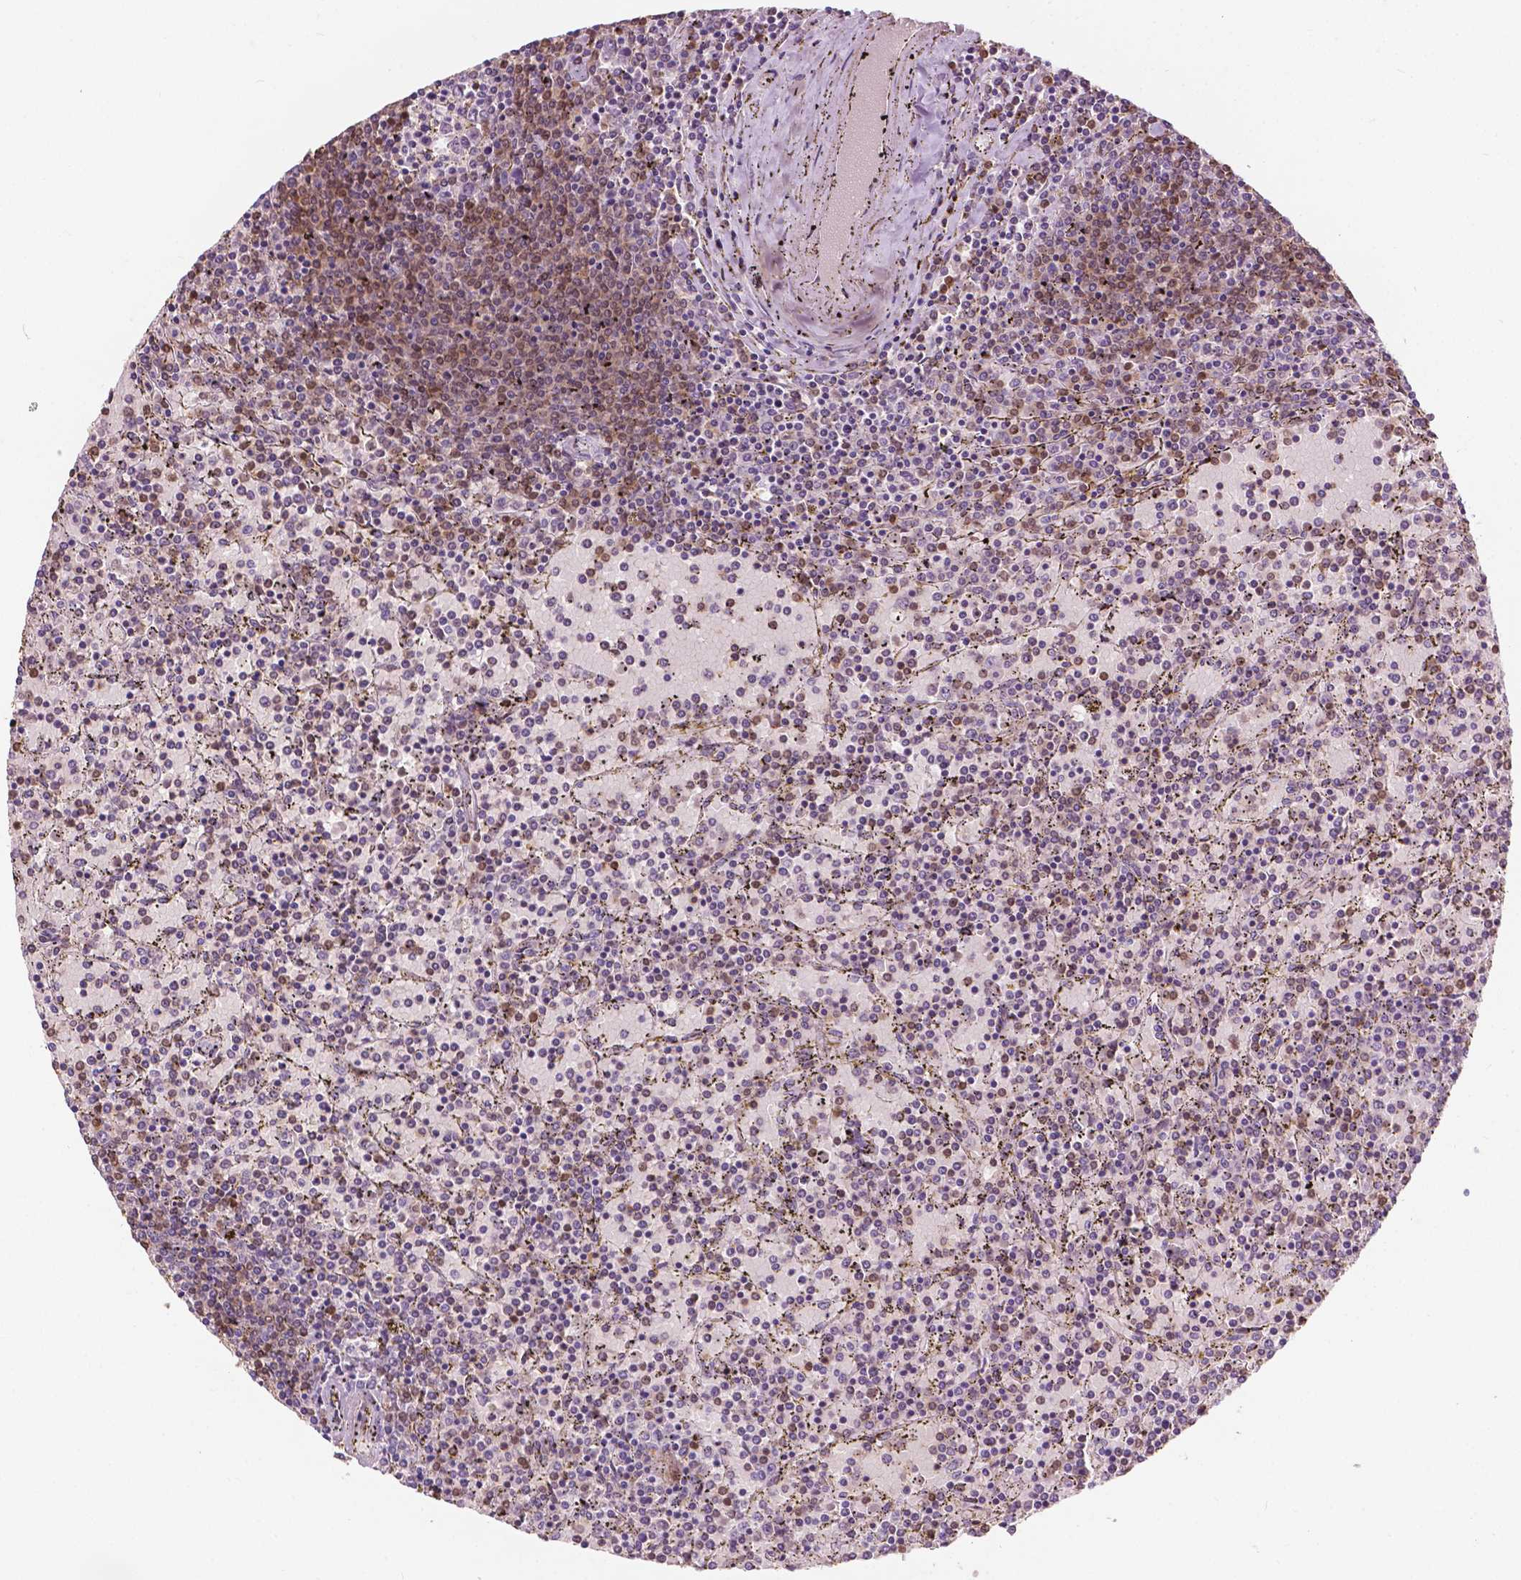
{"staining": {"intensity": "negative", "quantity": "none", "location": "none"}, "tissue": "lymphoma", "cell_type": "Tumor cells", "image_type": "cancer", "snomed": [{"axis": "morphology", "description": "Malignant lymphoma, non-Hodgkin's type, Low grade"}, {"axis": "topography", "description": "Spleen"}], "caption": "This is a photomicrograph of immunohistochemistry (IHC) staining of low-grade malignant lymphoma, non-Hodgkin's type, which shows no positivity in tumor cells.", "gene": "GPR37", "patient": {"sex": "female", "age": 77}}